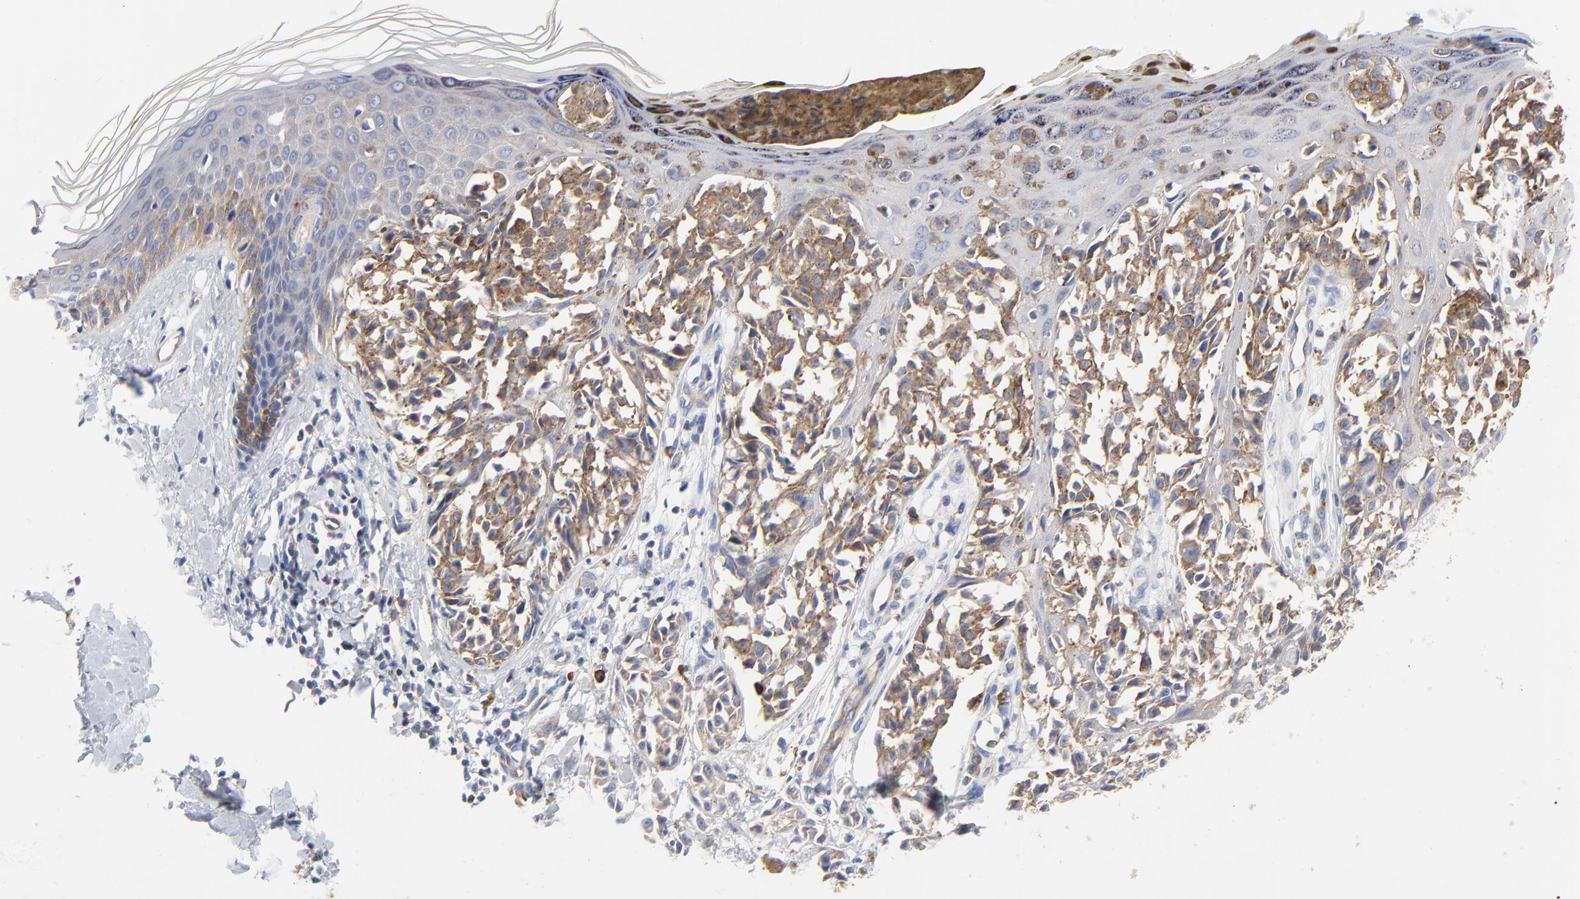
{"staining": {"intensity": "moderate", "quantity": ">75%", "location": "cytoplasmic/membranous"}, "tissue": "melanoma", "cell_type": "Tumor cells", "image_type": "cancer", "snomed": [{"axis": "morphology", "description": "Malignant melanoma, NOS"}, {"axis": "topography", "description": "Skin"}], "caption": "Protein expression analysis of human melanoma reveals moderate cytoplasmic/membranous positivity in approximately >75% of tumor cells. The protein of interest is stained brown, and the nuclei are stained in blue (DAB IHC with brightfield microscopy, high magnification).", "gene": "CD2AP", "patient": {"sex": "female", "age": 38}}